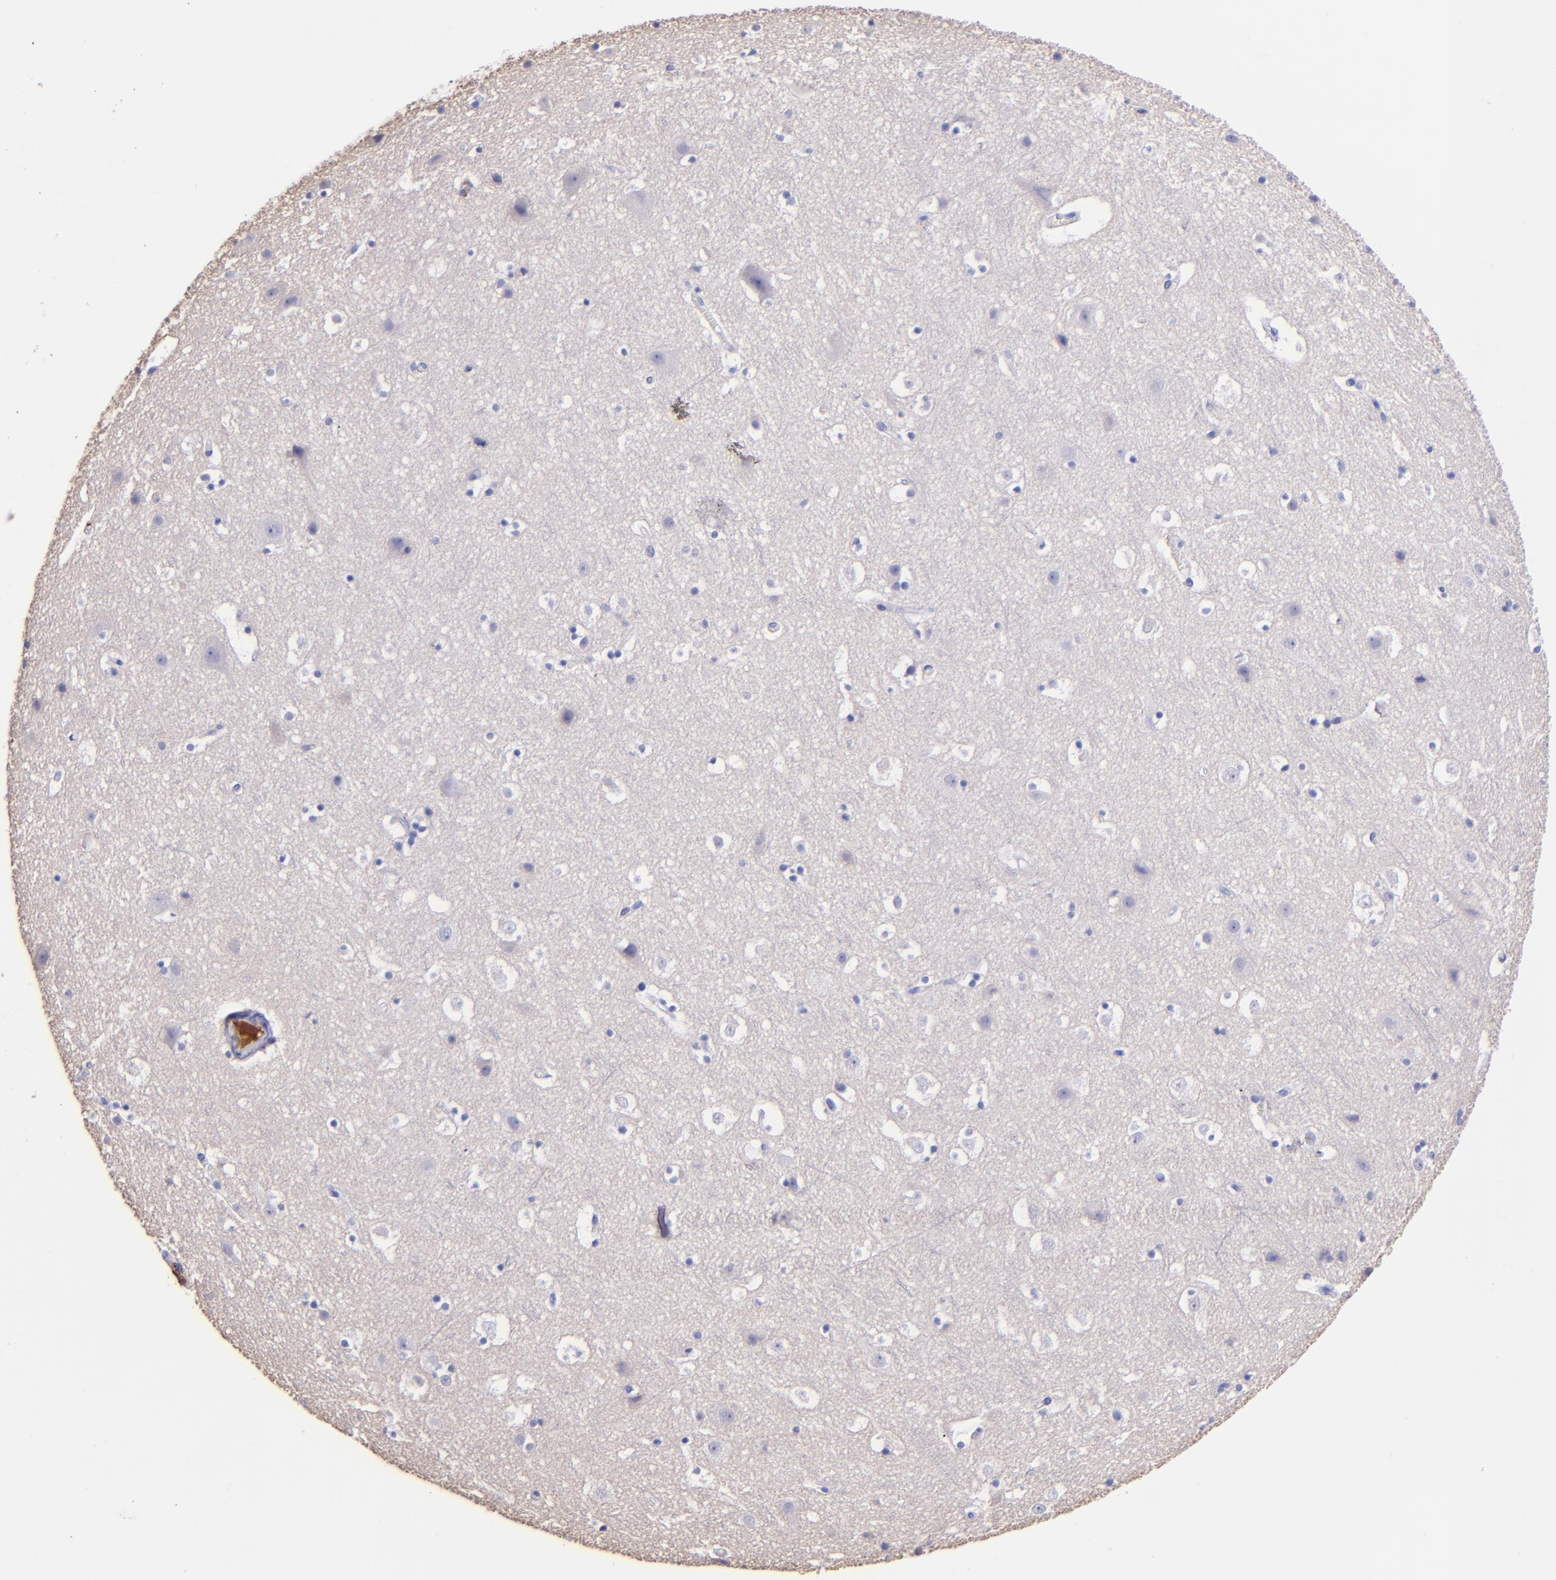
{"staining": {"intensity": "negative", "quantity": "none", "location": "none"}, "tissue": "cerebral cortex", "cell_type": "Endothelial cells", "image_type": "normal", "snomed": [{"axis": "morphology", "description": "Normal tissue, NOS"}, {"axis": "topography", "description": "Cerebral cortex"}], "caption": "Immunohistochemistry (IHC) histopathology image of benign cerebral cortex stained for a protein (brown), which displays no staining in endothelial cells.", "gene": "KNG1", "patient": {"sex": "male", "age": 45}}